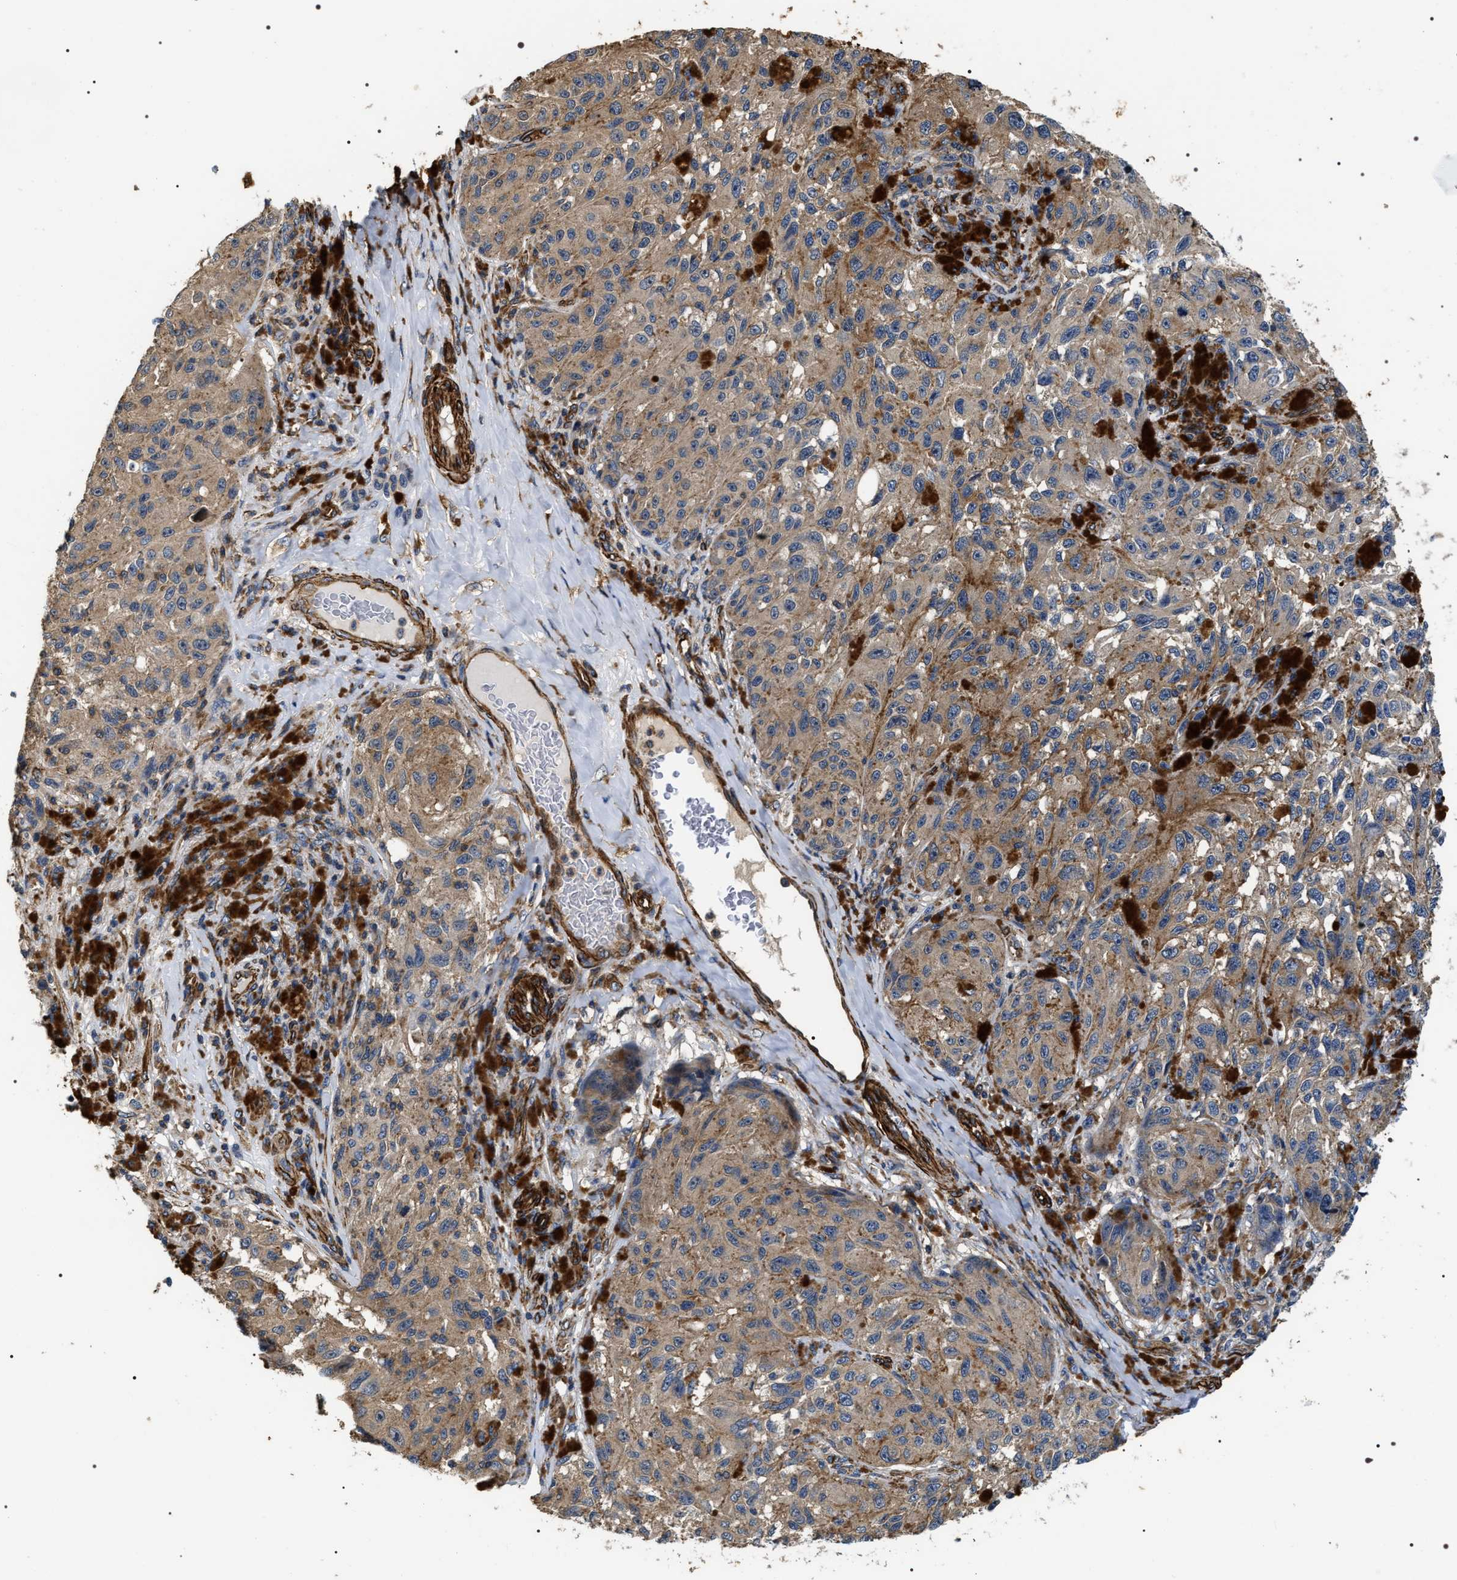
{"staining": {"intensity": "moderate", "quantity": ">75%", "location": "cytoplasmic/membranous"}, "tissue": "melanoma", "cell_type": "Tumor cells", "image_type": "cancer", "snomed": [{"axis": "morphology", "description": "Malignant melanoma, NOS"}, {"axis": "topography", "description": "Skin"}], "caption": "A brown stain highlights moderate cytoplasmic/membranous staining of a protein in human malignant melanoma tumor cells.", "gene": "ZC3HAV1L", "patient": {"sex": "female", "age": 73}}